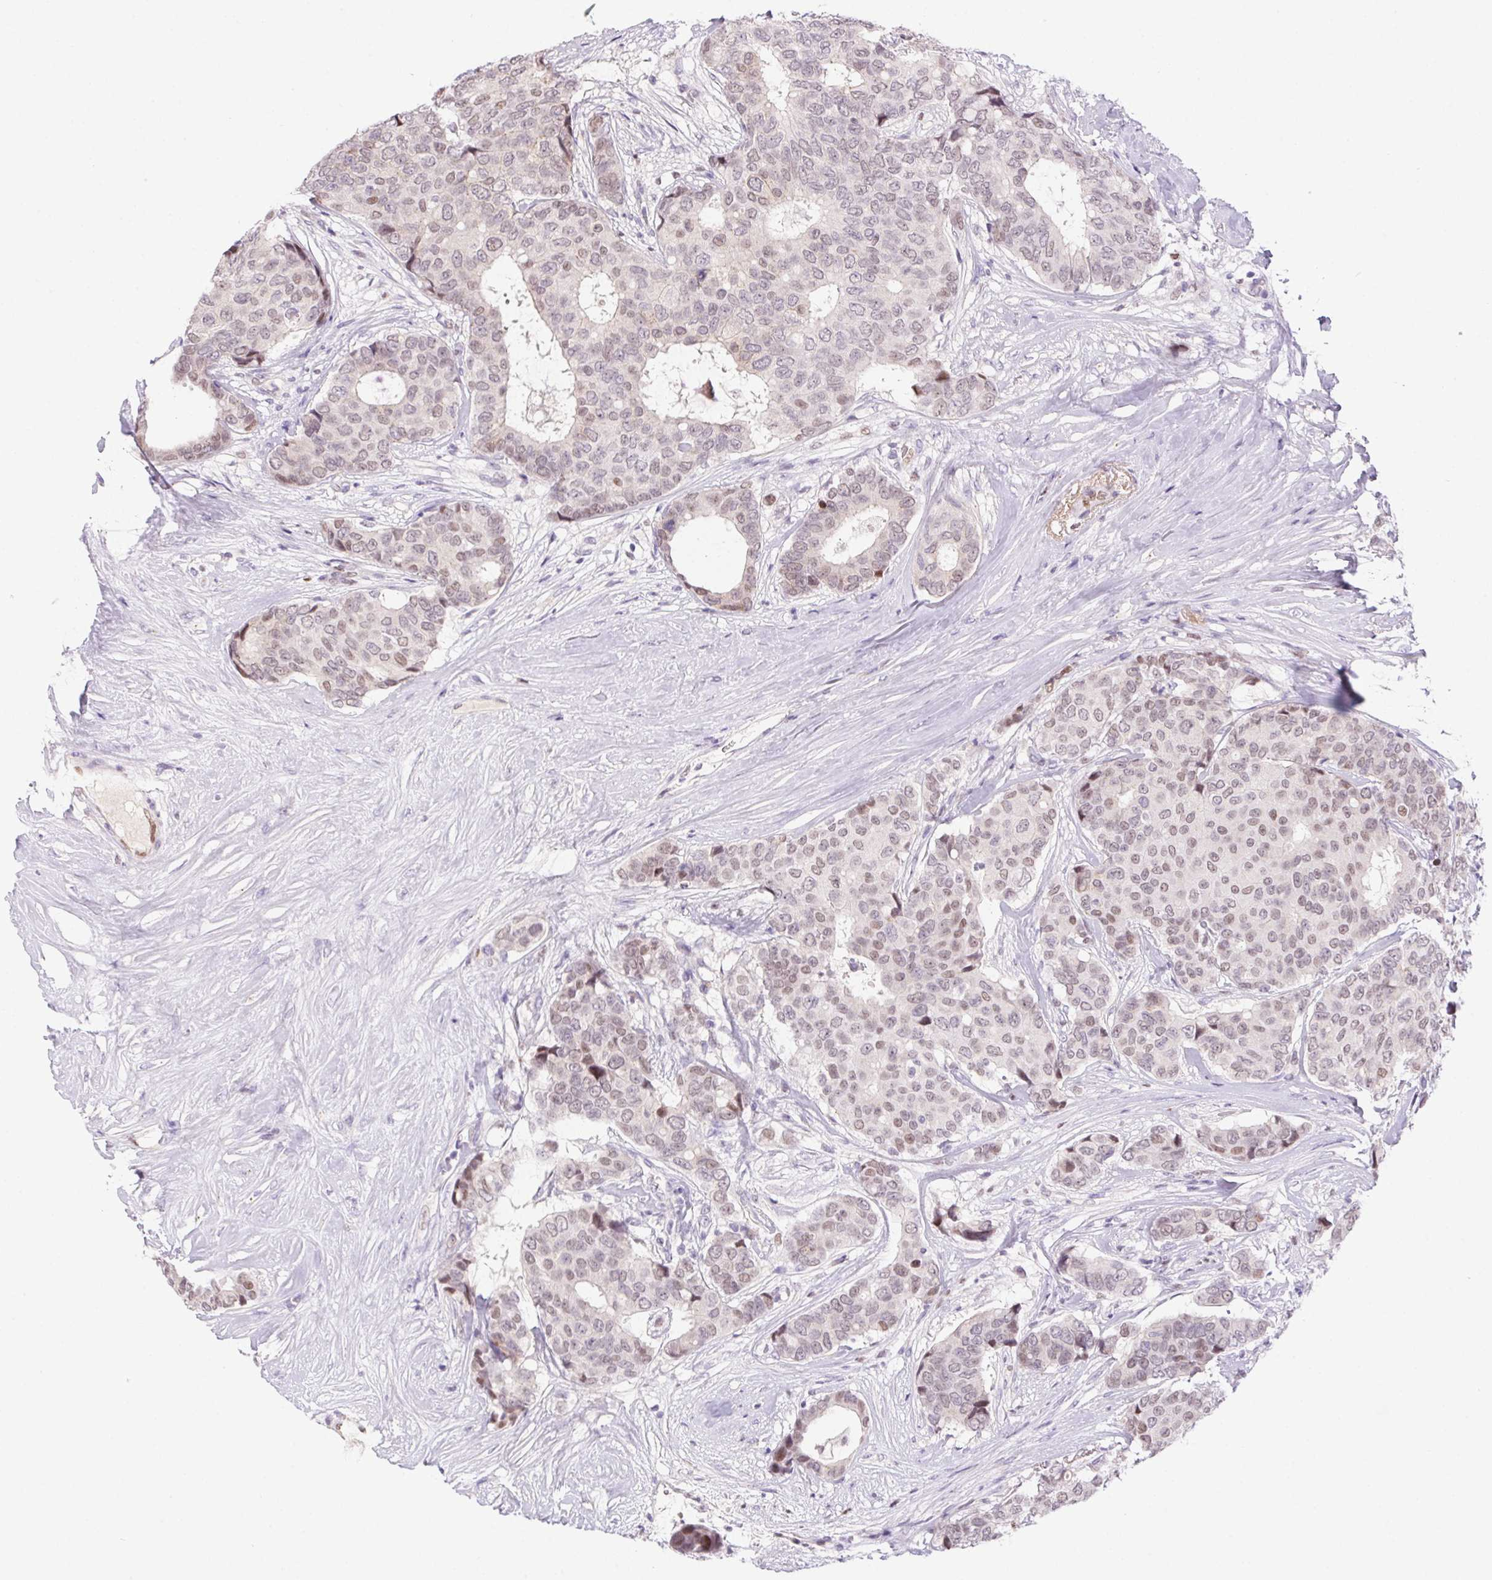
{"staining": {"intensity": "weak", "quantity": "25%-75%", "location": "nuclear"}, "tissue": "breast cancer", "cell_type": "Tumor cells", "image_type": "cancer", "snomed": [{"axis": "morphology", "description": "Duct carcinoma"}, {"axis": "topography", "description": "Breast"}], "caption": "A low amount of weak nuclear positivity is seen in about 25%-75% of tumor cells in intraductal carcinoma (breast) tissue.", "gene": "SP9", "patient": {"sex": "female", "age": 75}}